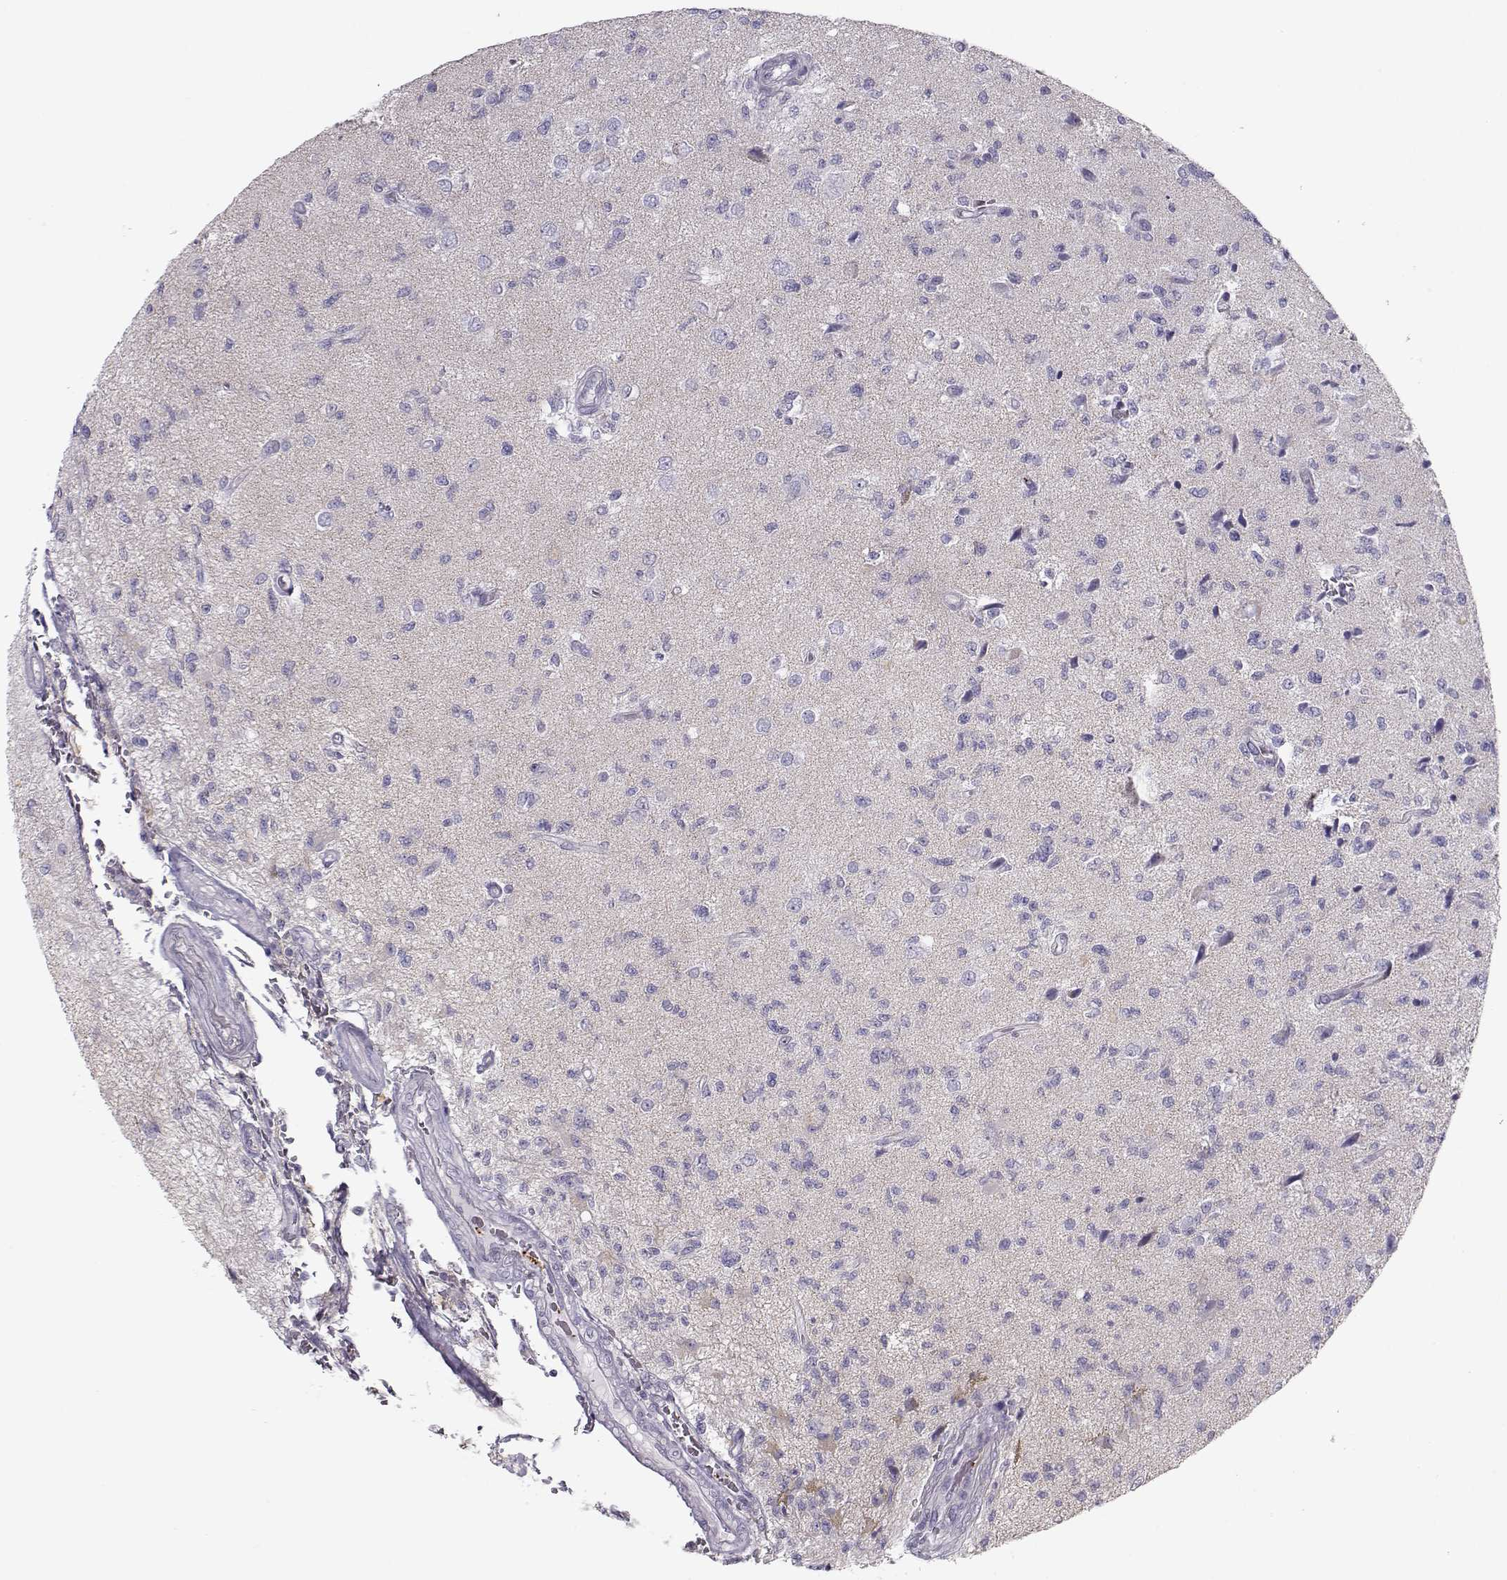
{"staining": {"intensity": "negative", "quantity": "none", "location": "none"}, "tissue": "glioma", "cell_type": "Tumor cells", "image_type": "cancer", "snomed": [{"axis": "morphology", "description": "Glioma, malignant, High grade"}, {"axis": "topography", "description": "Brain"}], "caption": "High magnification brightfield microscopy of glioma stained with DAB (3,3'-diaminobenzidine) (brown) and counterstained with hematoxylin (blue): tumor cells show no significant staining.", "gene": "KLF17", "patient": {"sex": "male", "age": 56}}